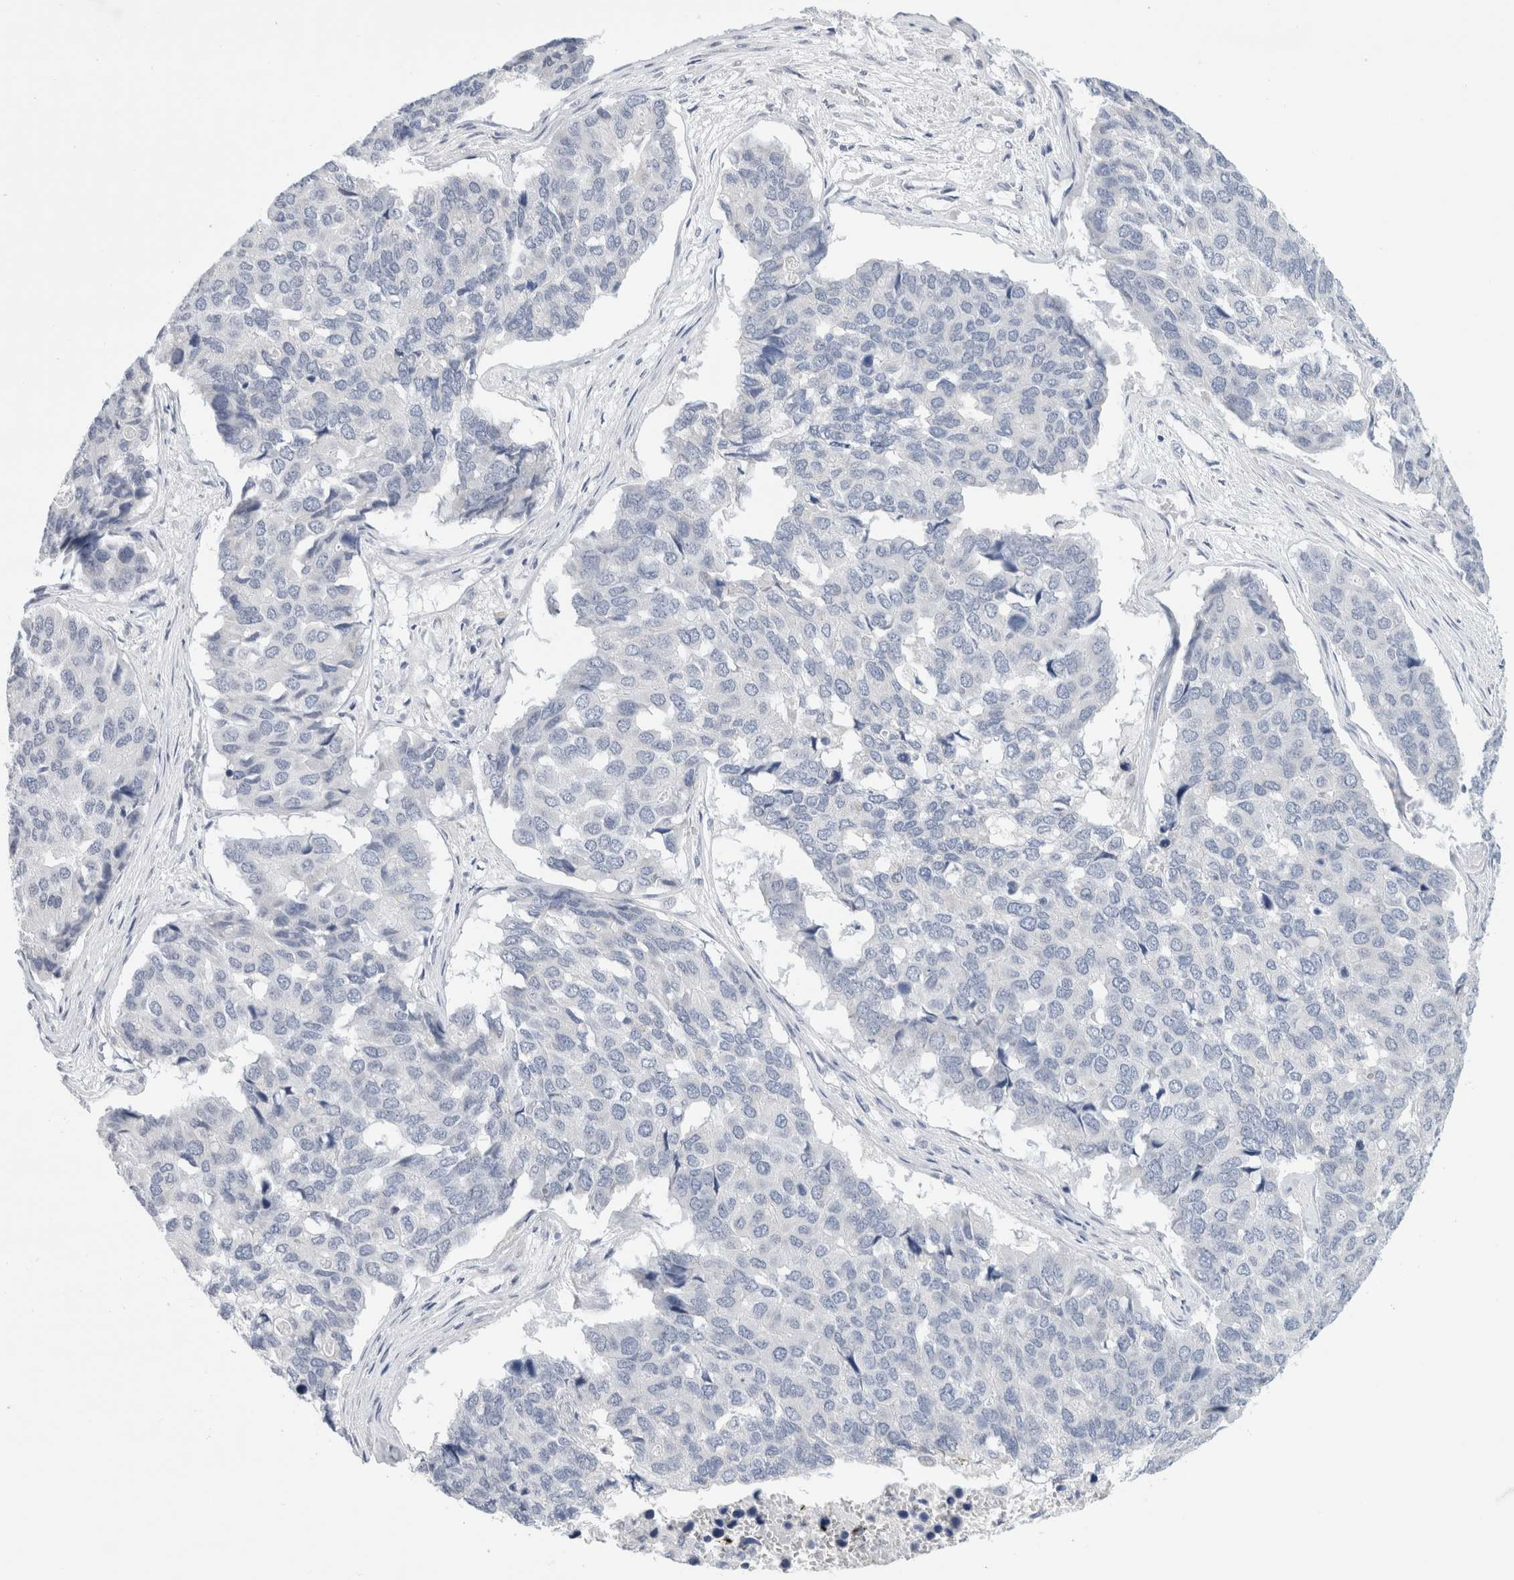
{"staining": {"intensity": "negative", "quantity": "none", "location": "none"}, "tissue": "pancreatic cancer", "cell_type": "Tumor cells", "image_type": "cancer", "snomed": [{"axis": "morphology", "description": "Adenocarcinoma, NOS"}, {"axis": "topography", "description": "Pancreas"}], "caption": "DAB immunohistochemical staining of human pancreatic adenocarcinoma demonstrates no significant positivity in tumor cells. Brightfield microscopy of immunohistochemistry (IHC) stained with DAB (brown) and hematoxylin (blue), captured at high magnification.", "gene": "SLC22A12", "patient": {"sex": "male", "age": 50}}